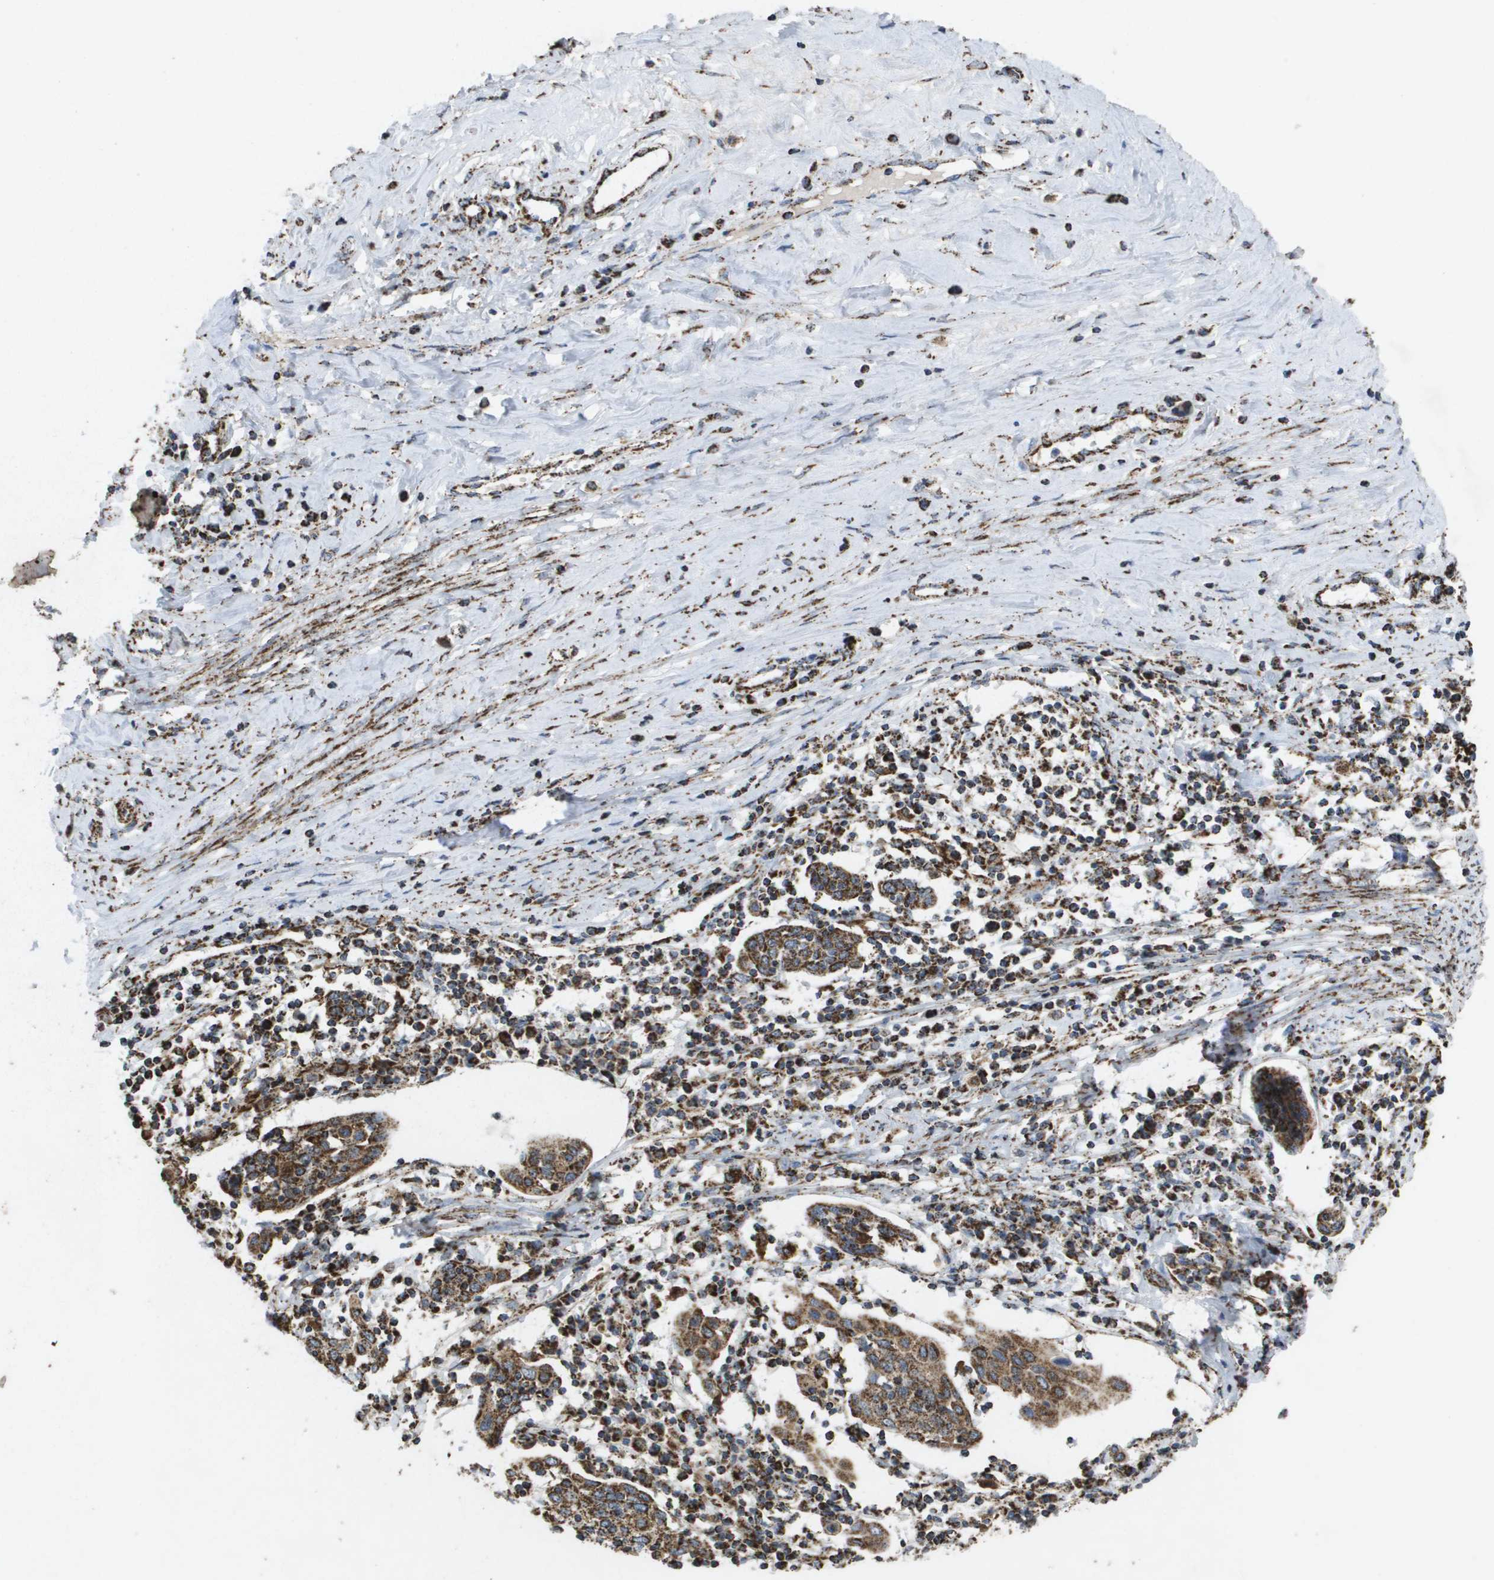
{"staining": {"intensity": "moderate", "quantity": ">75%", "location": "cytoplasmic/membranous"}, "tissue": "cervical cancer", "cell_type": "Tumor cells", "image_type": "cancer", "snomed": [{"axis": "morphology", "description": "Squamous cell carcinoma, NOS"}, {"axis": "topography", "description": "Cervix"}], "caption": "Brown immunohistochemical staining in human cervical cancer demonstrates moderate cytoplasmic/membranous positivity in approximately >75% of tumor cells. (Brightfield microscopy of DAB IHC at high magnification).", "gene": "HSPE1", "patient": {"sex": "female", "age": 40}}